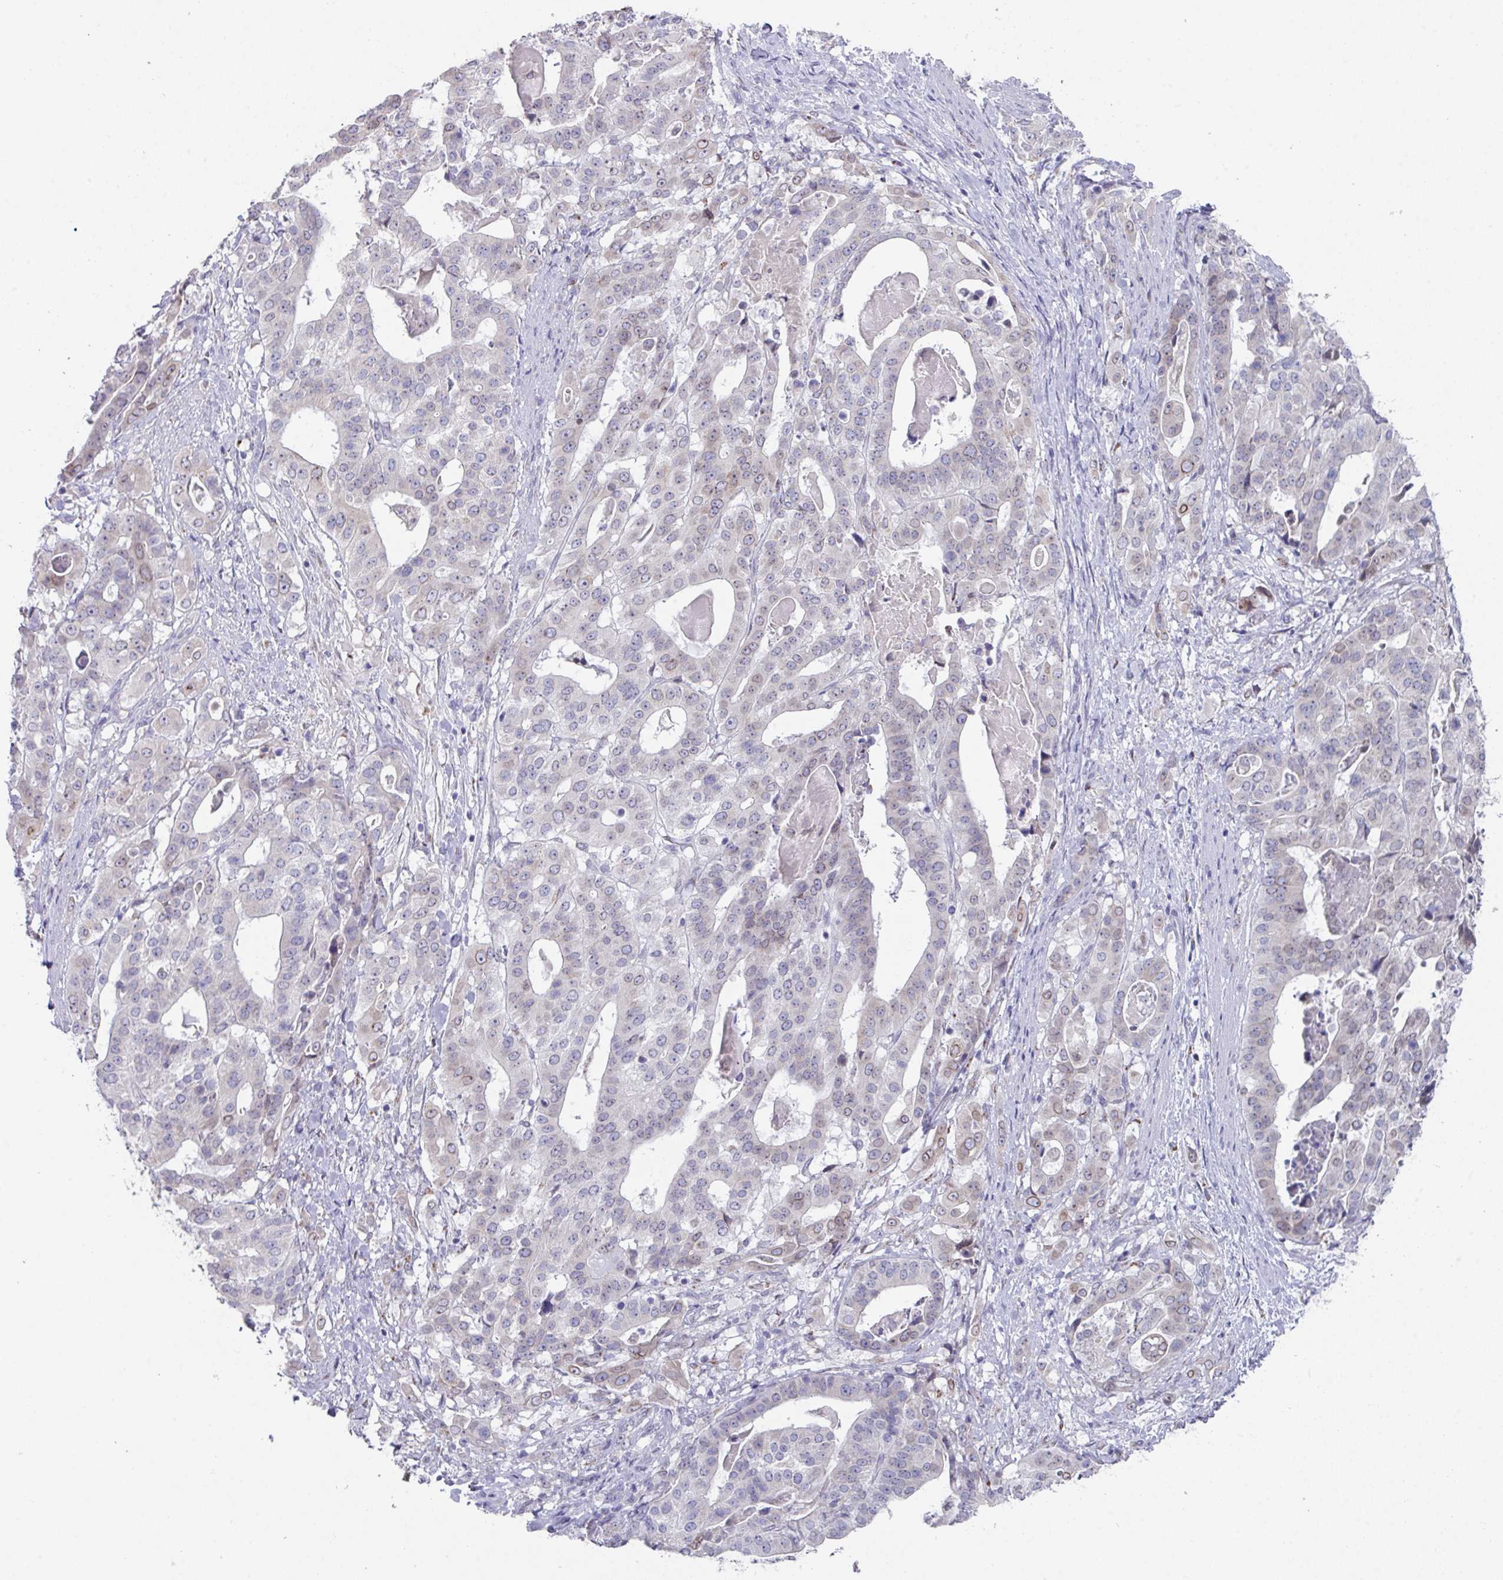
{"staining": {"intensity": "negative", "quantity": "none", "location": "none"}, "tissue": "stomach cancer", "cell_type": "Tumor cells", "image_type": "cancer", "snomed": [{"axis": "morphology", "description": "Adenocarcinoma, NOS"}, {"axis": "topography", "description": "Stomach"}], "caption": "Immunohistochemistry image of stomach cancer (adenocarcinoma) stained for a protein (brown), which exhibits no positivity in tumor cells.", "gene": "VKORC1L1", "patient": {"sex": "male", "age": 48}}